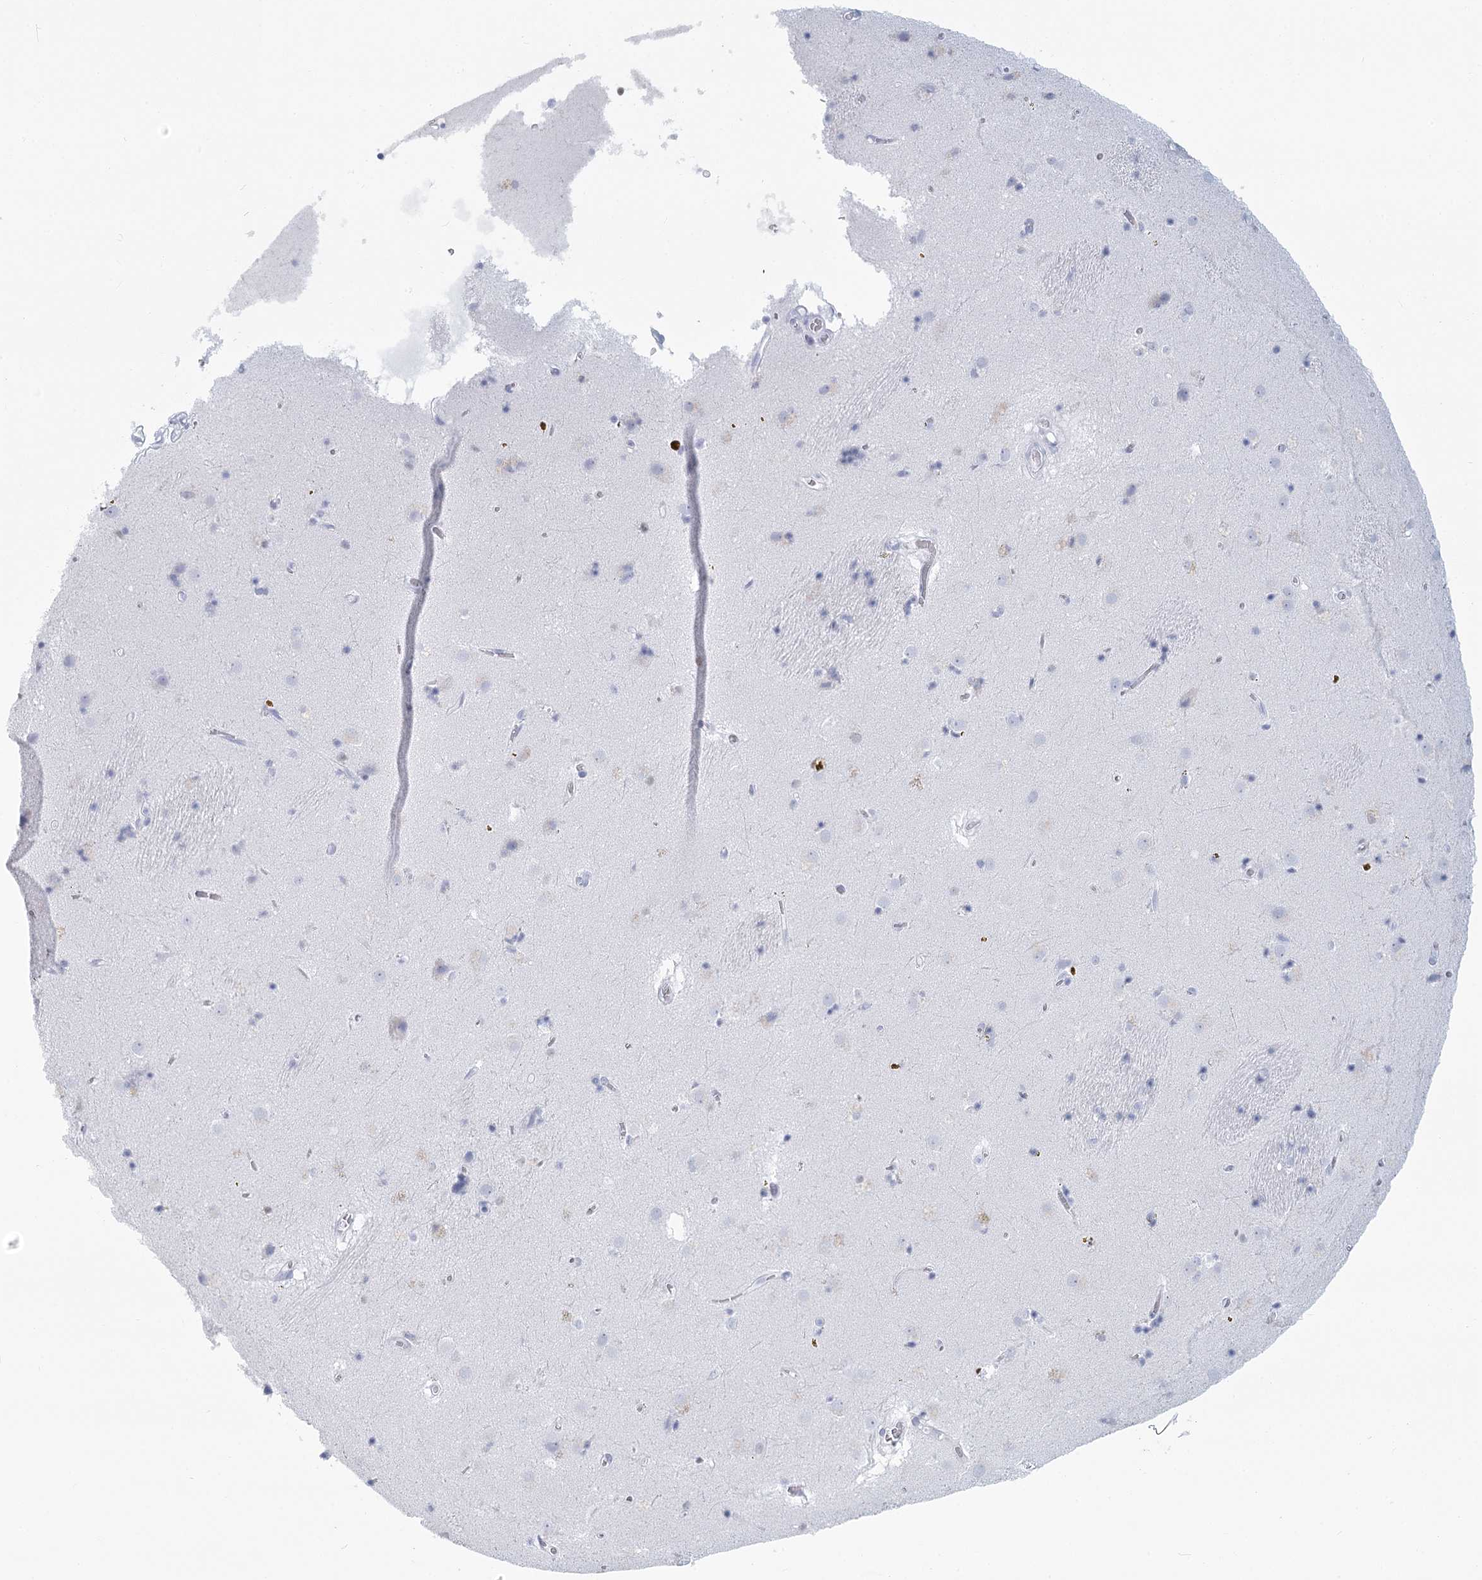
{"staining": {"intensity": "negative", "quantity": "none", "location": "none"}, "tissue": "caudate", "cell_type": "Glial cells", "image_type": "normal", "snomed": [{"axis": "morphology", "description": "Normal tissue, NOS"}, {"axis": "topography", "description": "Lateral ventricle wall"}], "caption": "Caudate stained for a protein using IHC demonstrates no positivity glial cells.", "gene": "WNT8B", "patient": {"sex": "male", "age": 70}}